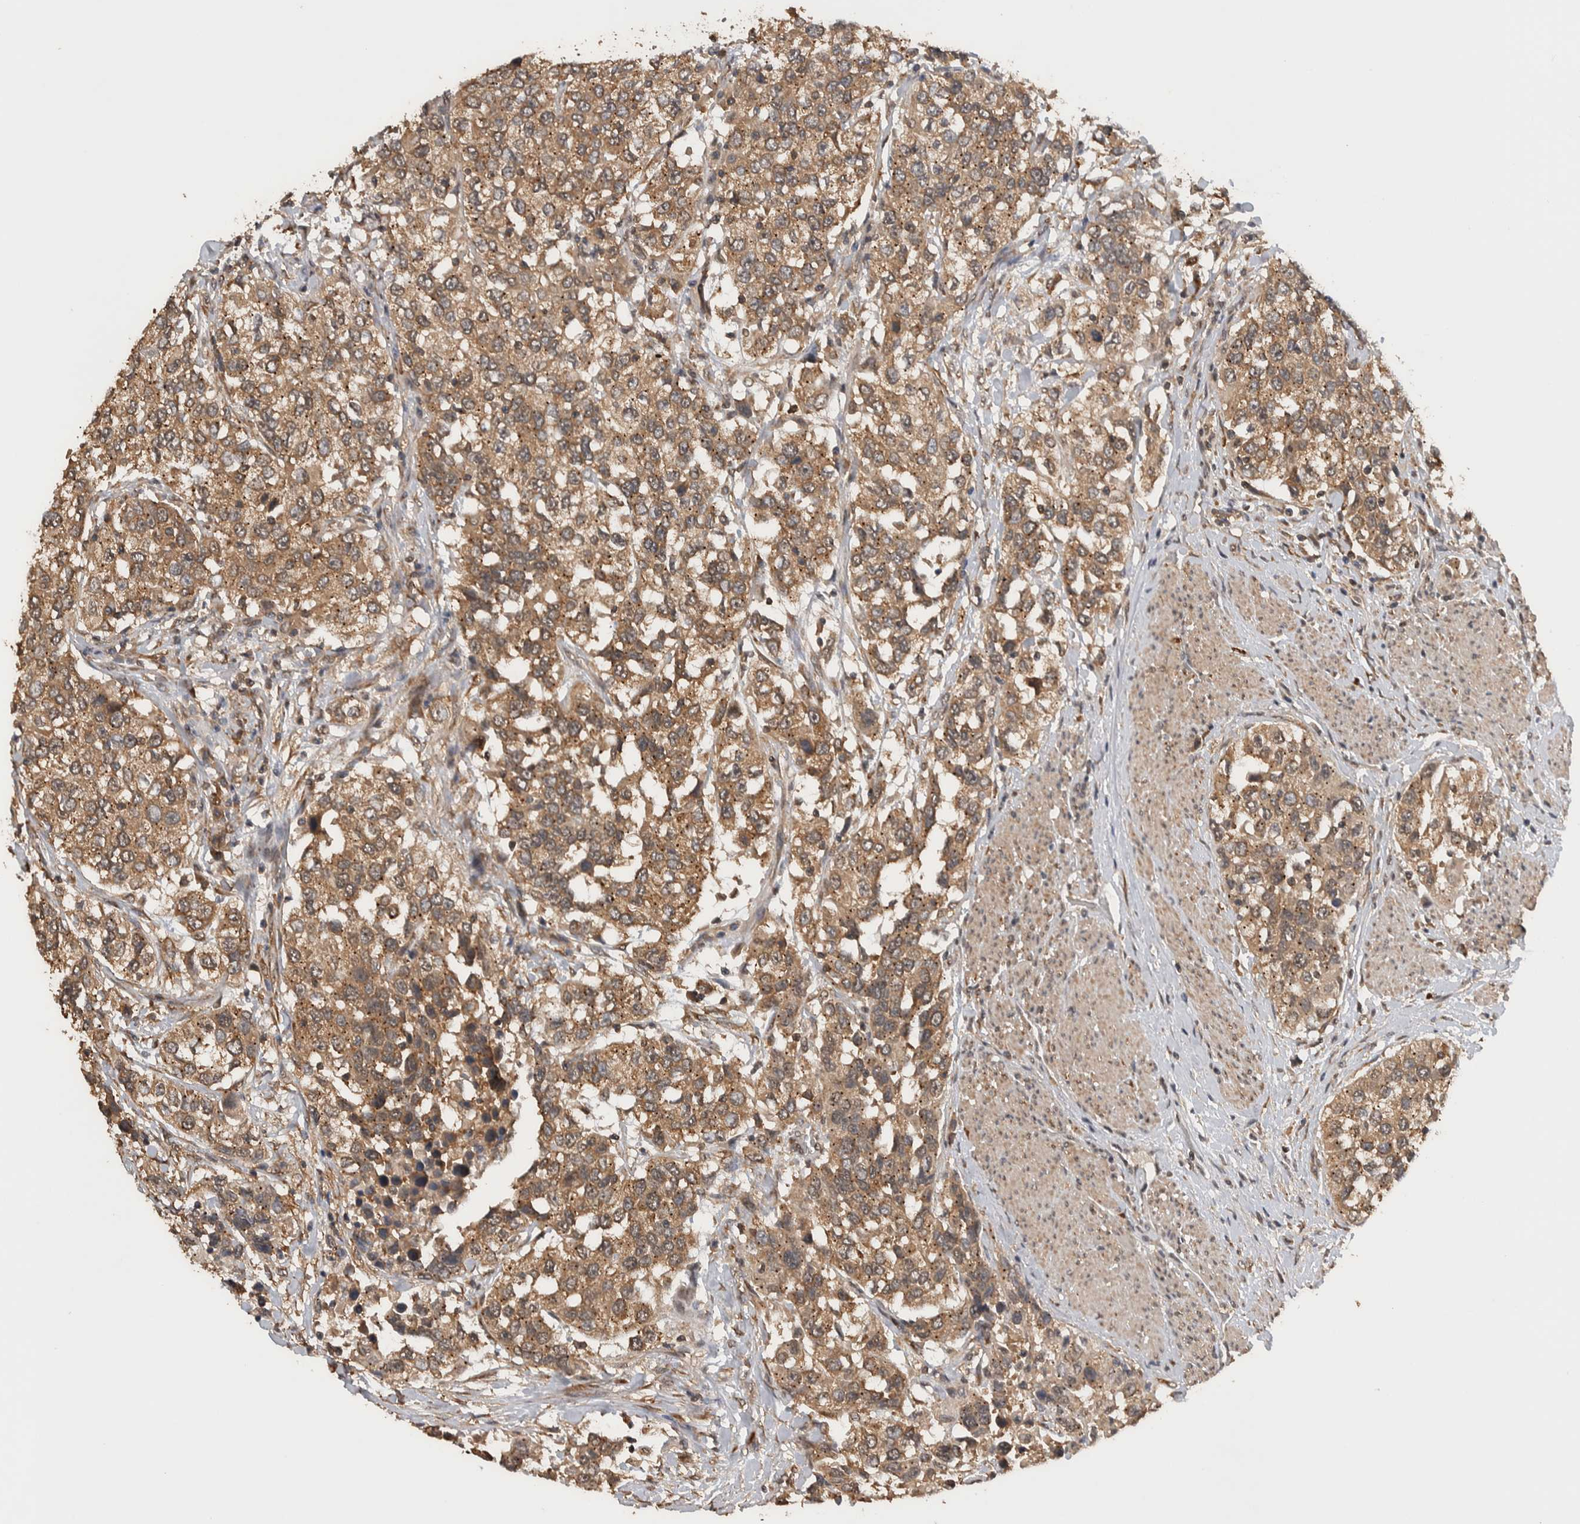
{"staining": {"intensity": "moderate", "quantity": ">75%", "location": "cytoplasmic/membranous"}, "tissue": "urothelial cancer", "cell_type": "Tumor cells", "image_type": "cancer", "snomed": [{"axis": "morphology", "description": "Urothelial carcinoma, High grade"}, {"axis": "topography", "description": "Urinary bladder"}], "caption": "Moderate cytoplasmic/membranous protein staining is appreciated in approximately >75% of tumor cells in urothelial cancer.", "gene": "DVL2", "patient": {"sex": "female", "age": 80}}